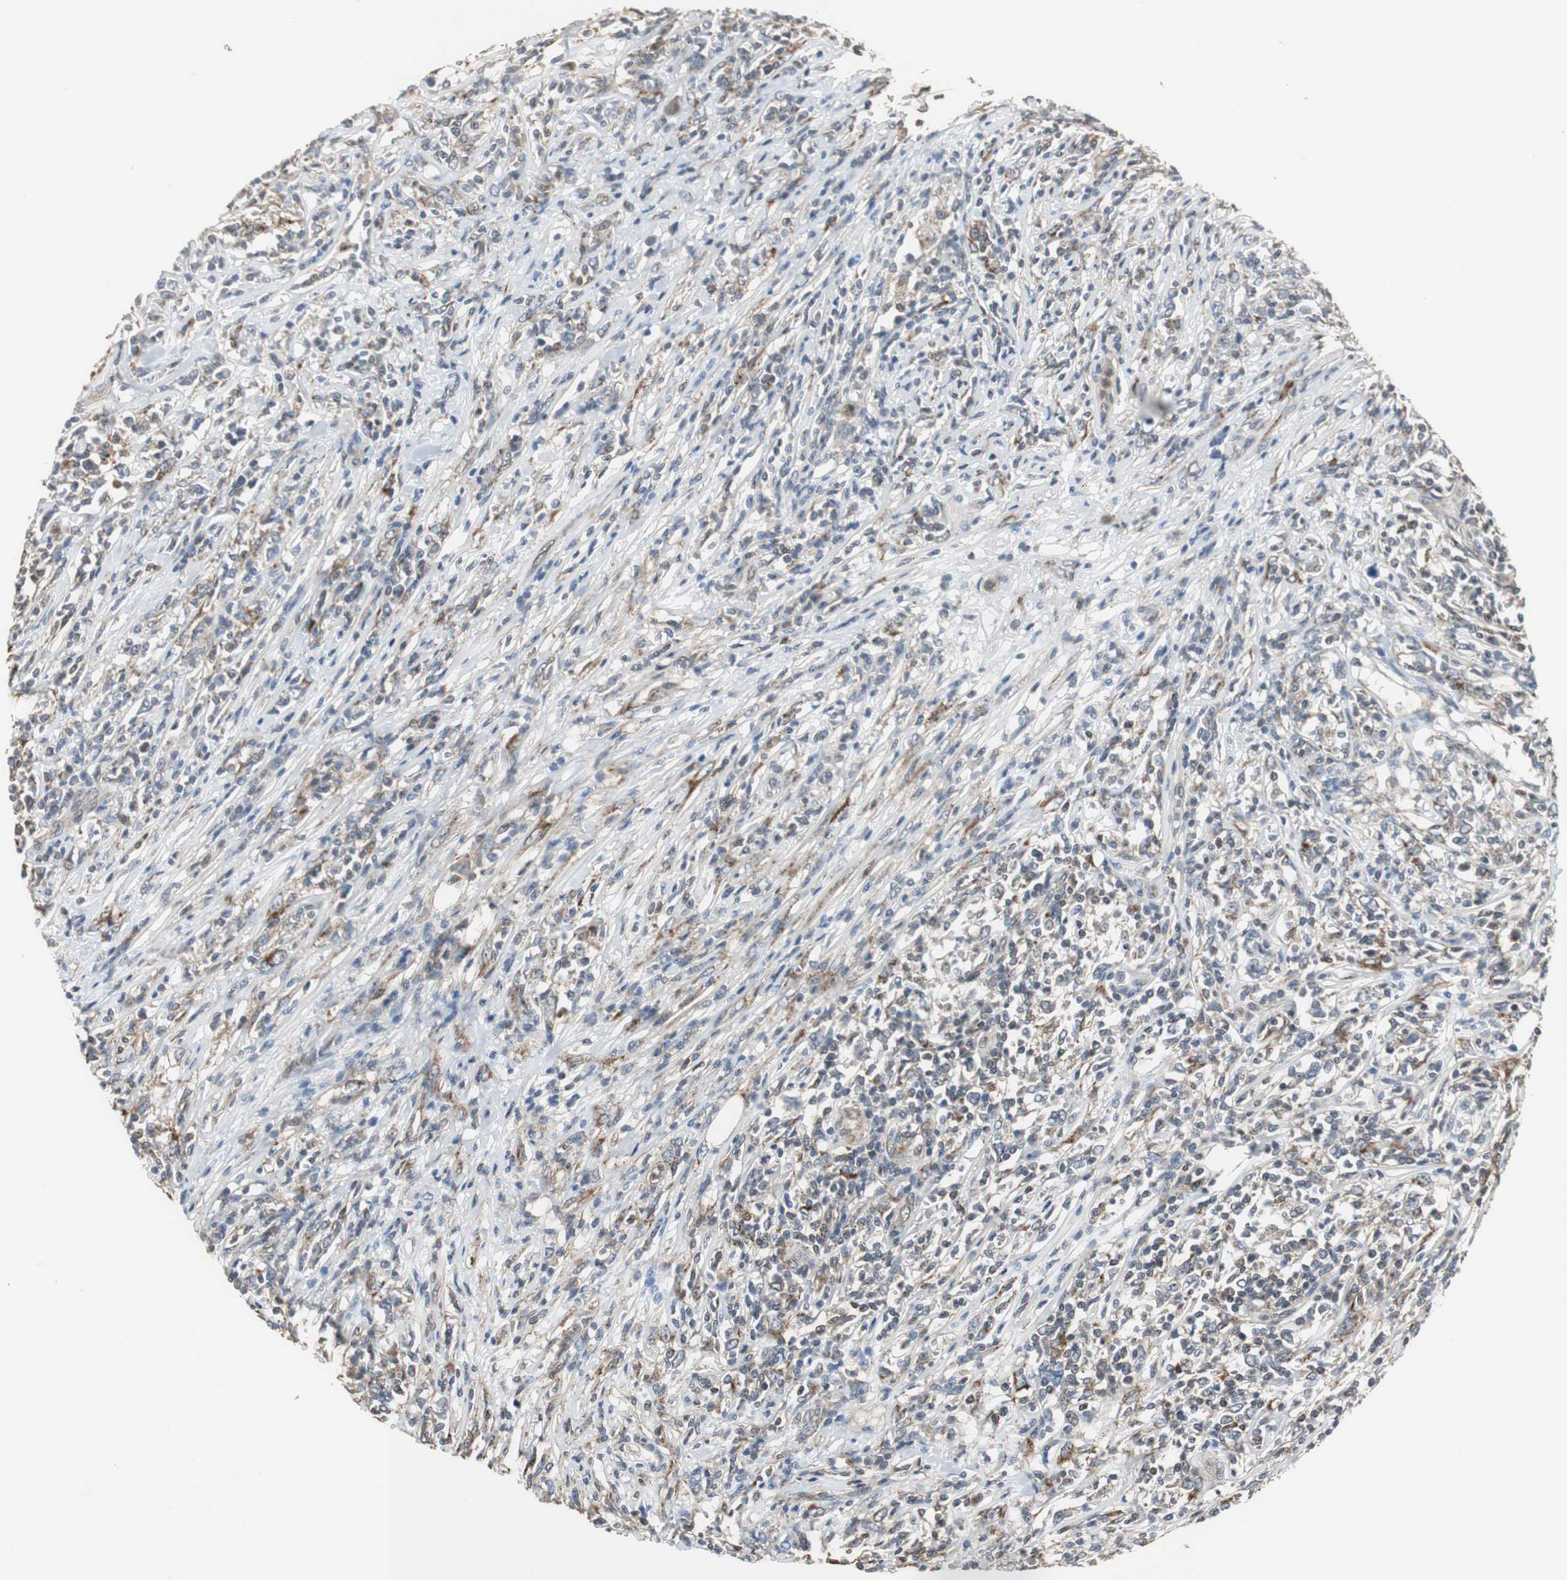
{"staining": {"intensity": "moderate", "quantity": ">75%", "location": "cytoplasmic/membranous"}, "tissue": "lymphoma", "cell_type": "Tumor cells", "image_type": "cancer", "snomed": [{"axis": "morphology", "description": "Malignant lymphoma, non-Hodgkin's type, High grade"}, {"axis": "topography", "description": "Lymph node"}], "caption": "This micrograph displays lymphoma stained with immunohistochemistry to label a protein in brown. The cytoplasmic/membranous of tumor cells show moderate positivity for the protein. Nuclei are counter-stained blue.", "gene": "JTB", "patient": {"sex": "female", "age": 84}}